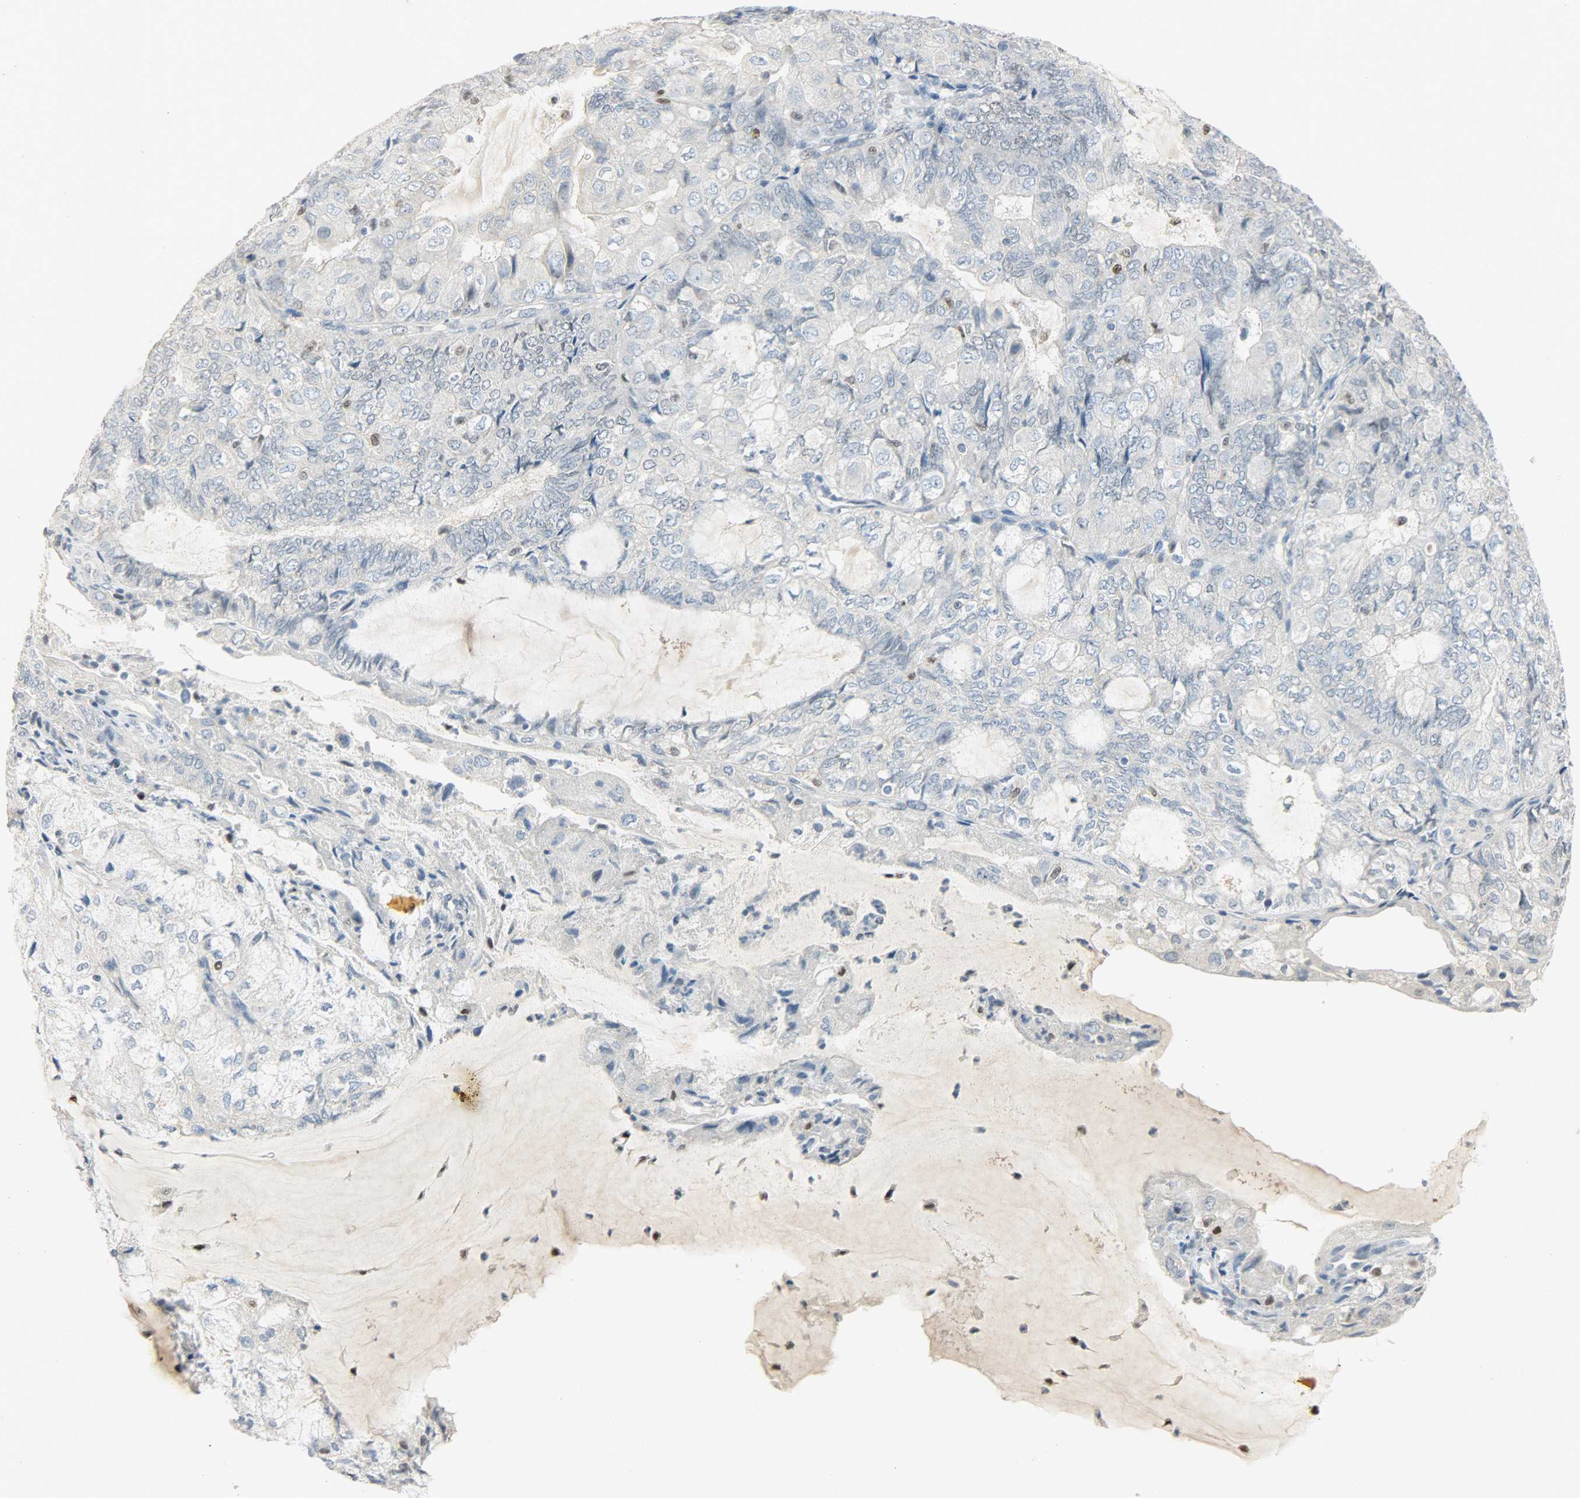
{"staining": {"intensity": "negative", "quantity": "none", "location": "none"}, "tissue": "endometrial cancer", "cell_type": "Tumor cells", "image_type": "cancer", "snomed": [{"axis": "morphology", "description": "Adenocarcinoma, NOS"}, {"axis": "topography", "description": "Endometrium"}], "caption": "Tumor cells show no significant positivity in endometrial cancer.", "gene": "PPARG", "patient": {"sex": "female", "age": 81}}